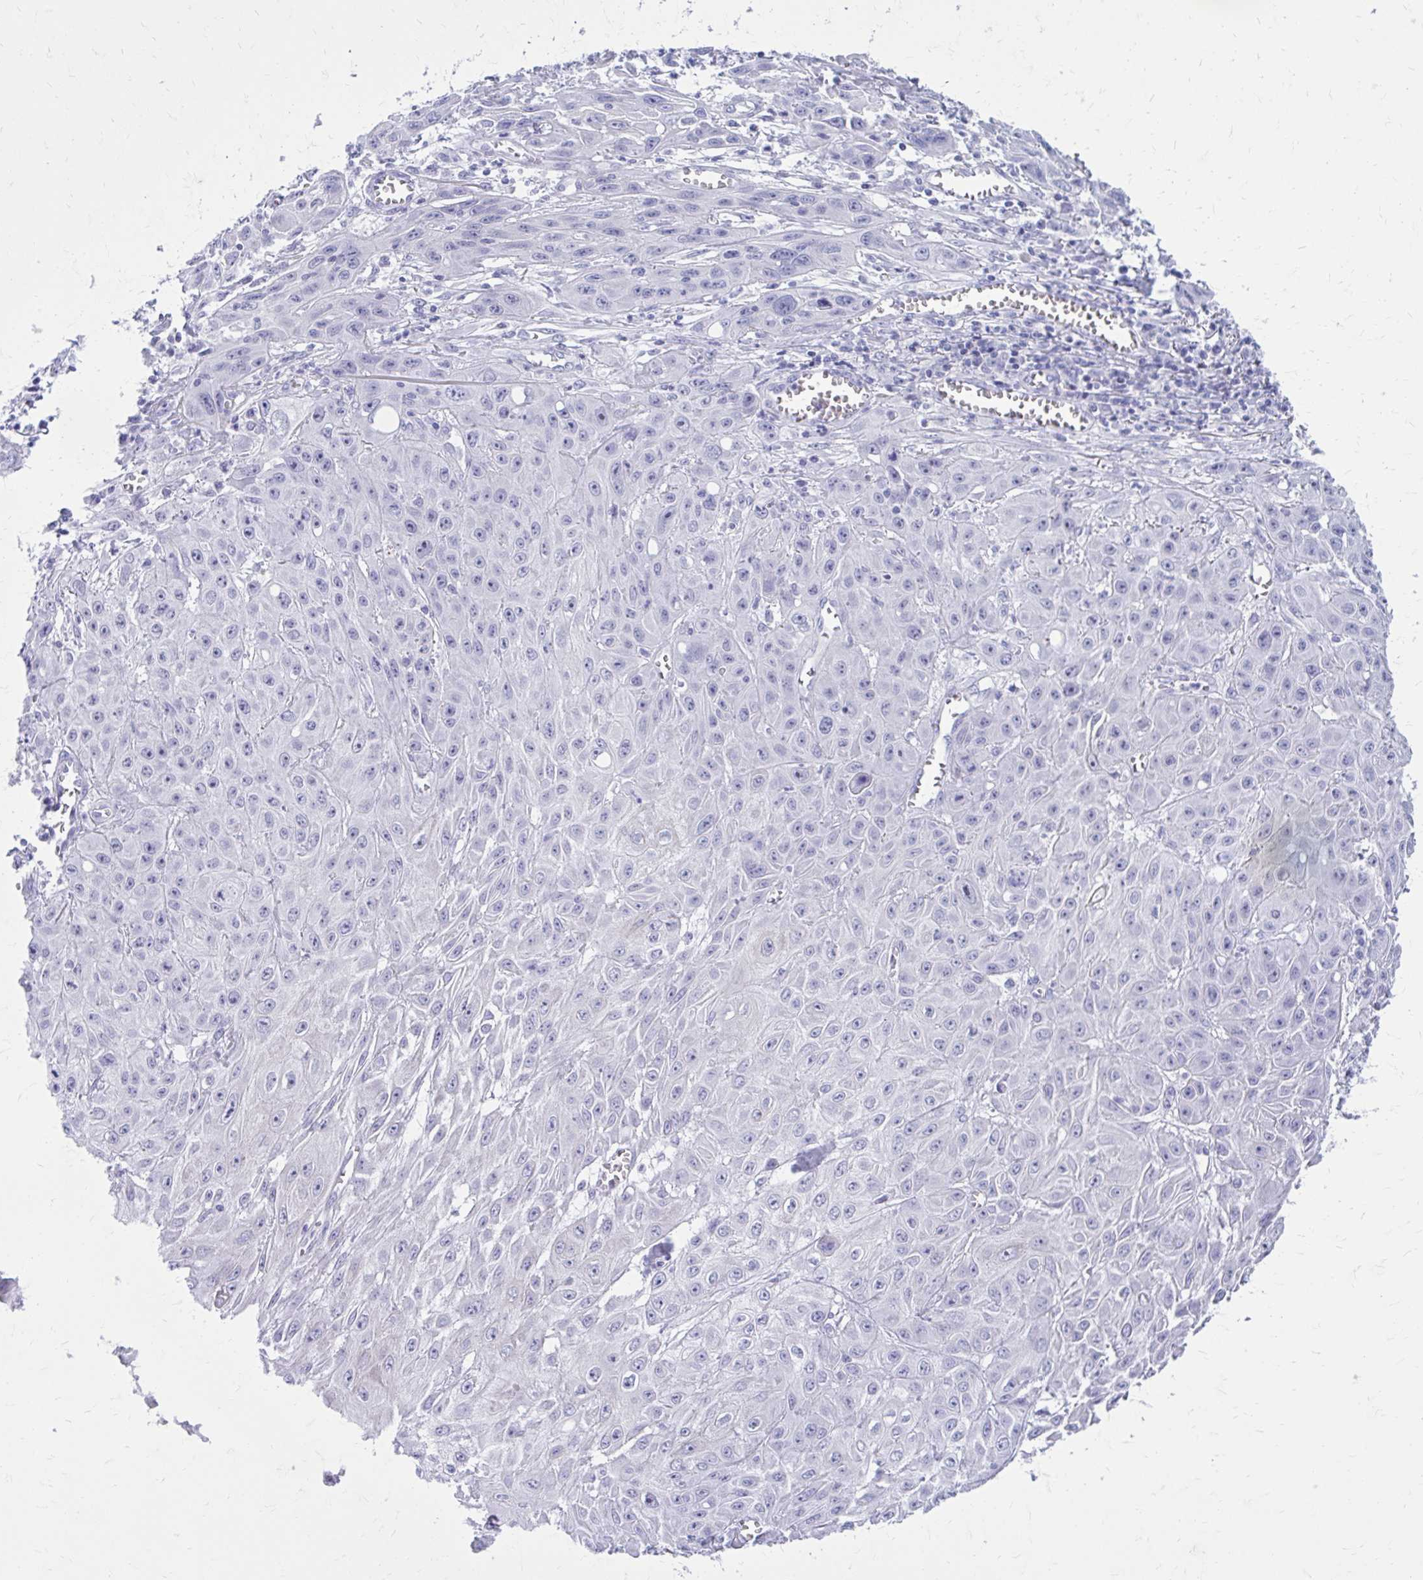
{"staining": {"intensity": "negative", "quantity": "none", "location": "none"}, "tissue": "skin cancer", "cell_type": "Tumor cells", "image_type": "cancer", "snomed": [{"axis": "morphology", "description": "Squamous cell carcinoma, NOS"}, {"axis": "topography", "description": "Skin"}, {"axis": "topography", "description": "Vulva"}], "caption": "Squamous cell carcinoma (skin) was stained to show a protein in brown. There is no significant positivity in tumor cells.", "gene": "LCN15", "patient": {"sex": "female", "age": 71}}